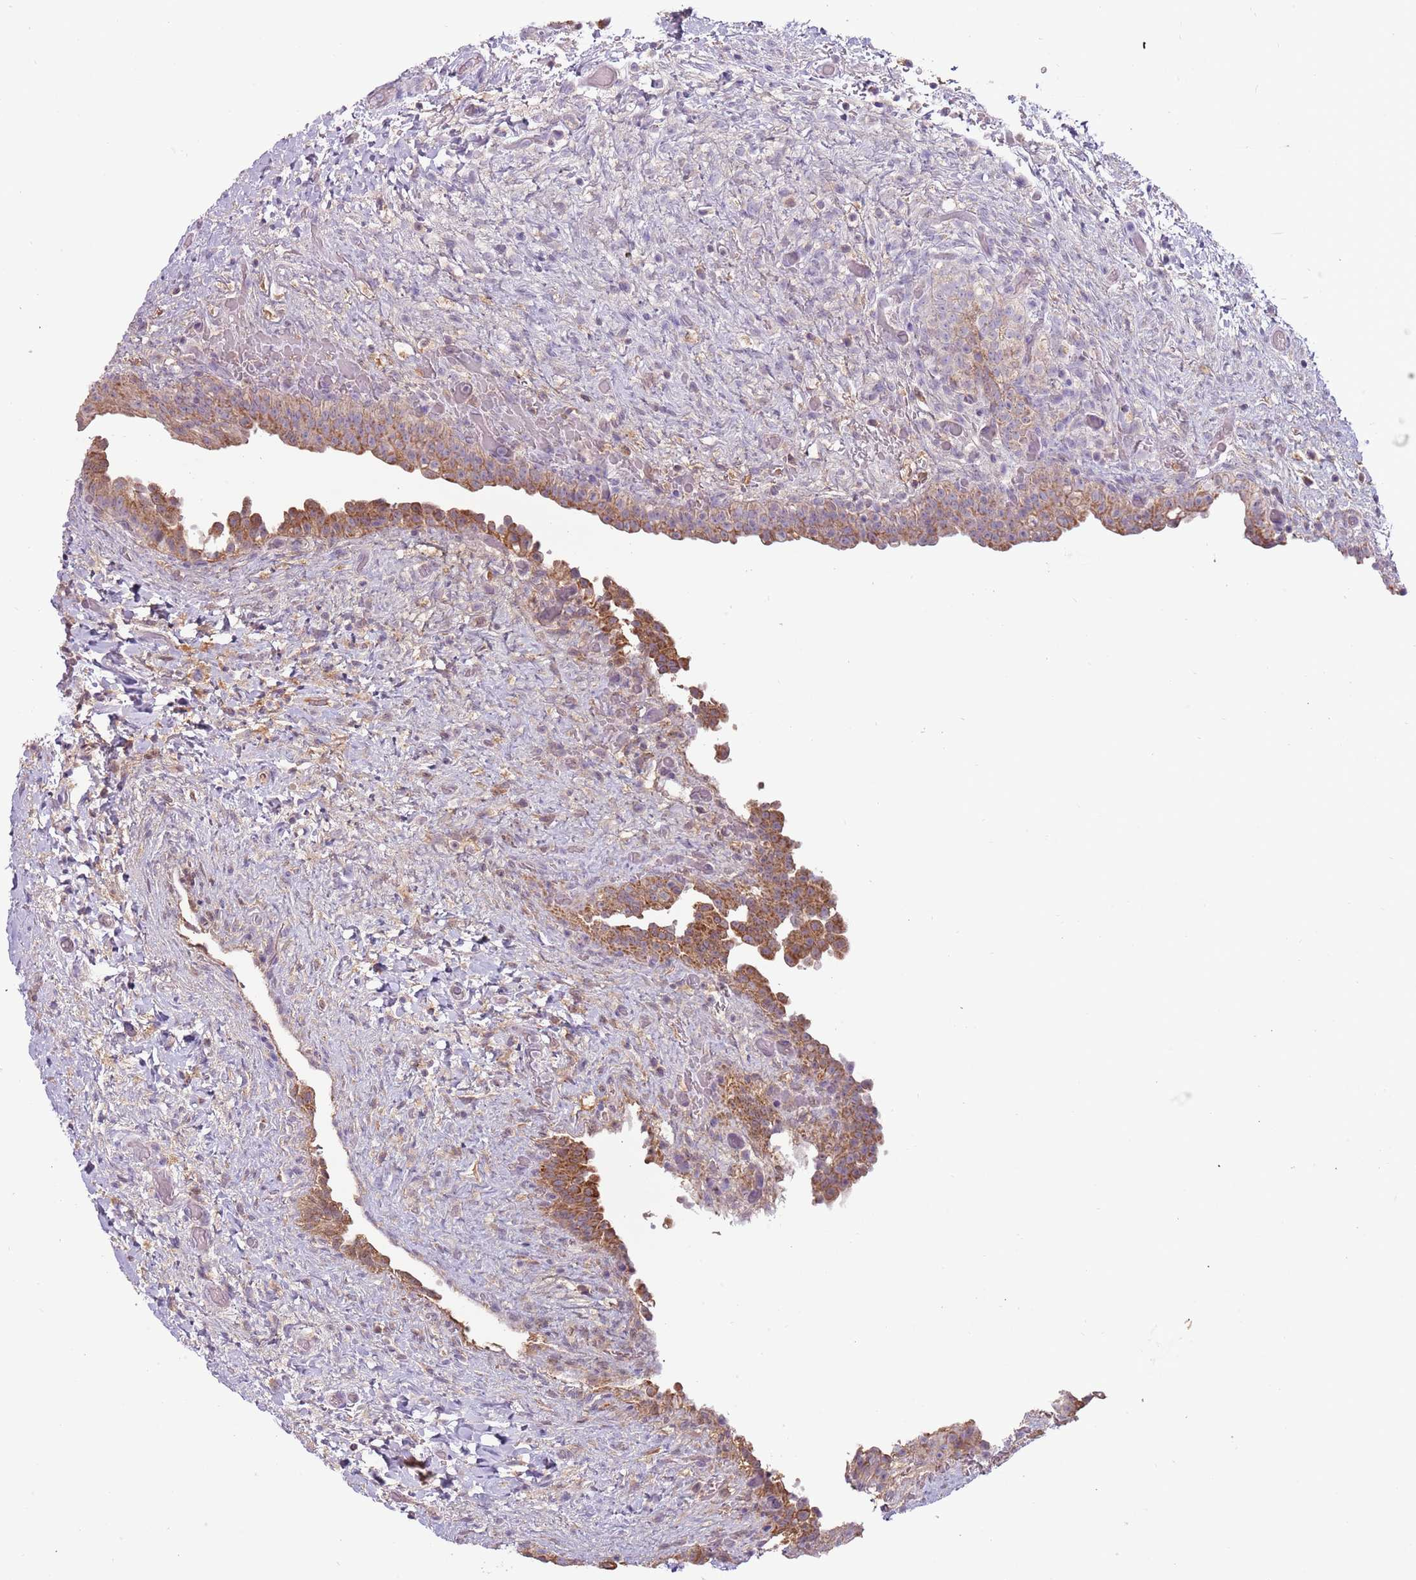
{"staining": {"intensity": "moderate", "quantity": ">75%", "location": "cytoplasmic/membranous"}, "tissue": "urinary bladder", "cell_type": "Urothelial cells", "image_type": "normal", "snomed": [{"axis": "morphology", "description": "Normal tissue, NOS"}, {"axis": "topography", "description": "Urinary bladder"}], "caption": "Immunohistochemical staining of normal human urinary bladder exhibits medium levels of moderate cytoplasmic/membranous expression in approximately >75% of urothelial cells. The staining was performed using DAB to visualize the protein expression in brown, while the nuclei were stained in blue with hematoxylin (Magnification: 20x).", "gene": "SYS1", "patient": {"sex": "male", "age": 69}}